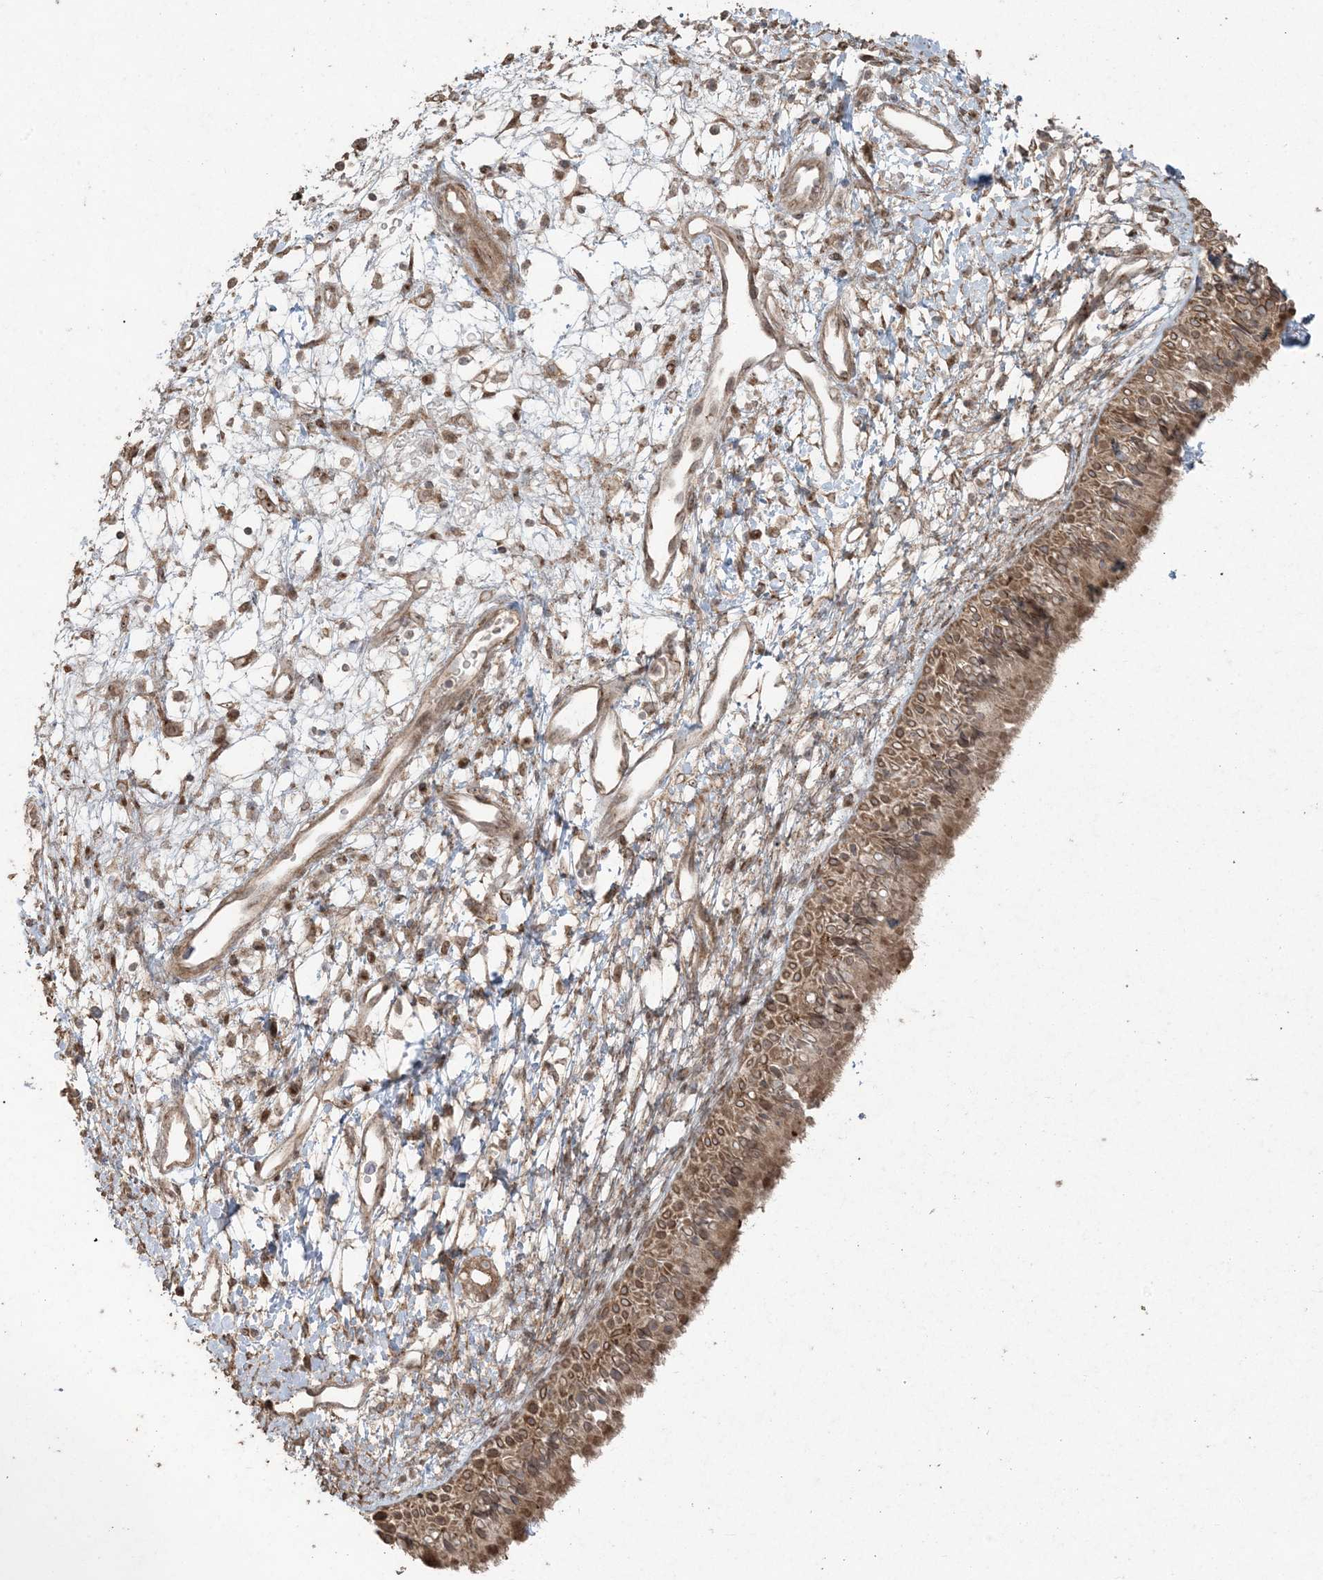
{"staining": {"intensity": "moderate", "quantity": ">75%", "location": "cytoplasmic/membranous"}, "tissue": "nasopharynx", "cell_type": "Respiratory epithelial cells", "image_type": "normal", "snomed": [{"axis": "morphology", "description": "Normal tissue, NOS"}, {"axis": "topography", "description": "Nasopharynx"}], "caption": "Protein expression analysis of normal human nasopharynx reveals moderate cytoplasmic/membranous expression in about >75% of respiratory epithelial cells. The protein of interest is shown in brown color, while the nuclei are stained blue.", "gene": "DDX19B", "patient": {"sex": "male", "age": 22}}